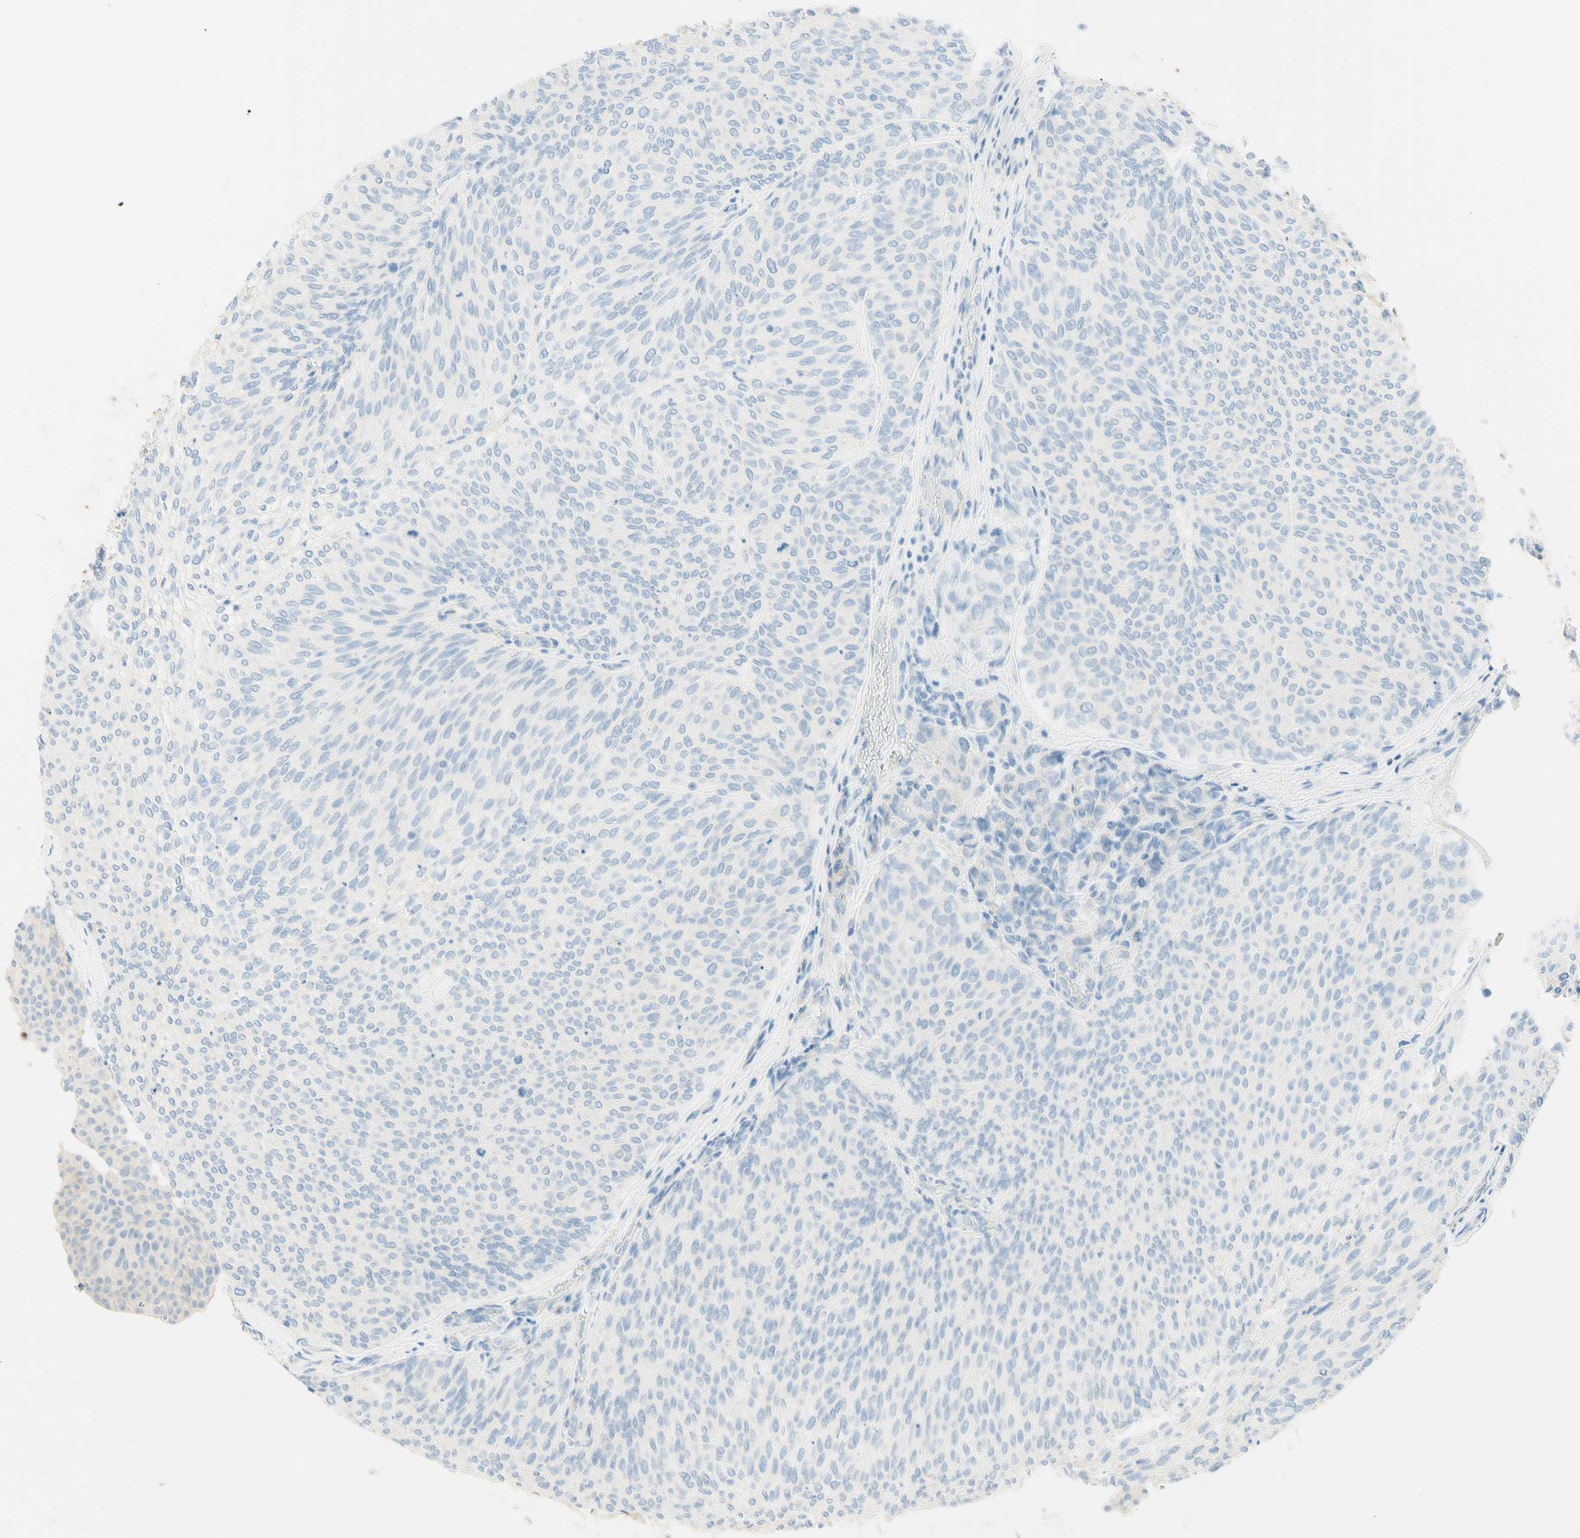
{"staining": {"intensity": "negative", "quantity": "none", "location": "none"}, "tissue": "urothelial cancer", "cell_type": "Tumor cells", "image_type": "cancer", "snomed": [{"axis": "morphology", "description": "Urothelial carcinoma, Low grade"}, {"axis": "topography", "description": "Urinary bladder"}], "caption": "Immunohistochemistry photomicrograph of neoplastic tissue: low-grade urothelial carcinoma stained with DAB (3,3'-diaminobenzidine) demonstrates no significant protein positivity in tumor cells.", "gene": "TMEM132D", "patient": {"sex": "female", "age": 79}}